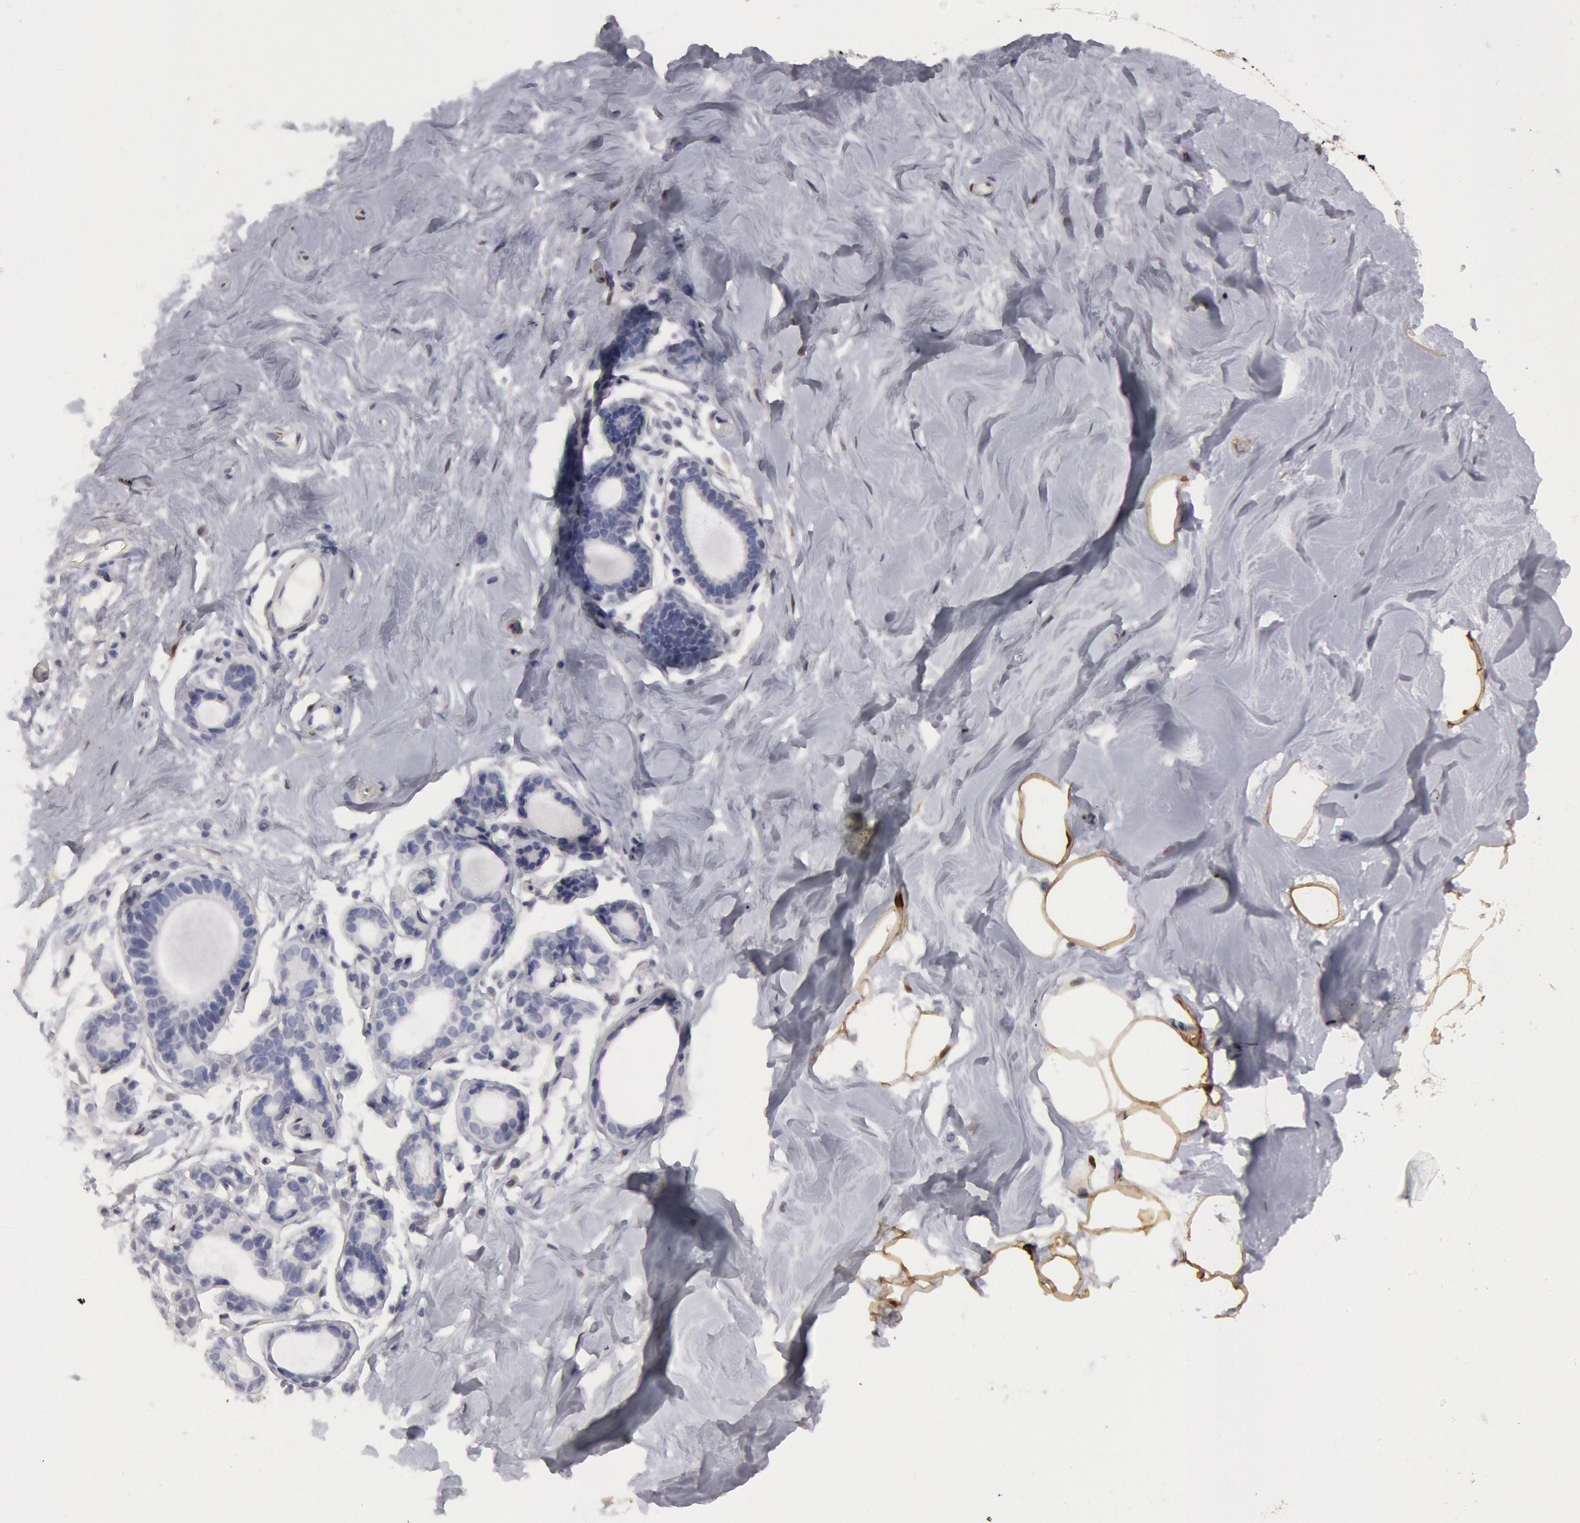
{"staining": {"intensity": "moderate", "quantity": ">75%", "location": "cytoplasmic/membranous"}, "tissue": "adipose tissue", "cell_type": "Adipocytes", "image_type": "normal", "snomed": [{"axis": "morphology", "description": "Normal tissue, NOS"}, {"axis": "topography", "description": "Breast"}], "caption": "Protein expression analysis of normal adipose tissue reveals moderate cytoplasmic/membranous staining in approximately >75% of adipocytes. Using DAB (3,3'-diaminobenzidine) (brown) and hematoxylin (blue) stains, captured at high magnification using brightfield microscopy.", "gene": "FHL1", "patient": {"sex": "female", "age": 44}}